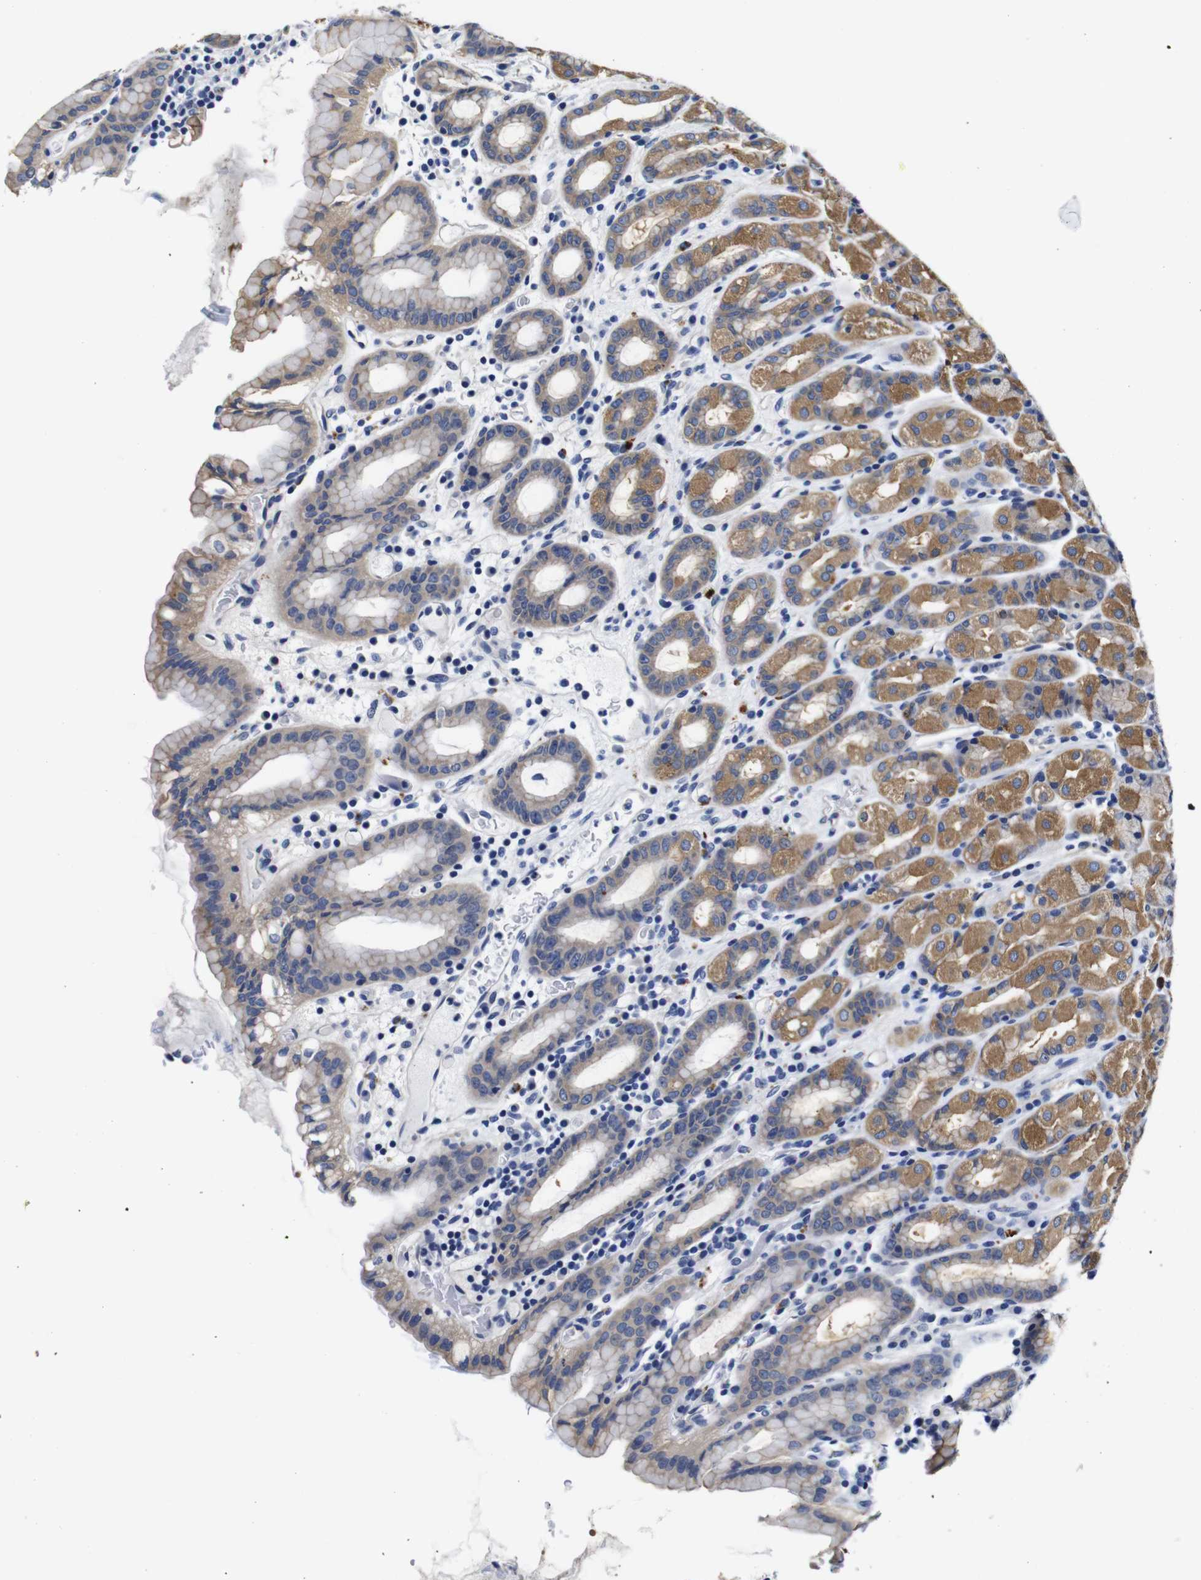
{"staining": {"intensity": "moderate", "quantity": ">75%", "location": "cytoplasmic/membranous"}, "tissue": "stomach", "cell_type": "Glandular cells", "image_type": "normal", "snomed": [{"axis": "morphology", "description": "Normal tissue, NOS"}, {"axis": "topography", "description": "Stomach, upper"}], "caption": "Immunohistochemical staining of unremarkable human stomach shows medium levels of moderate cytoplasmic/membranous expression in about >75% of glandular cells.", "gene": "GIMAP2", "patient": {"sex": "male", "age": 68}}